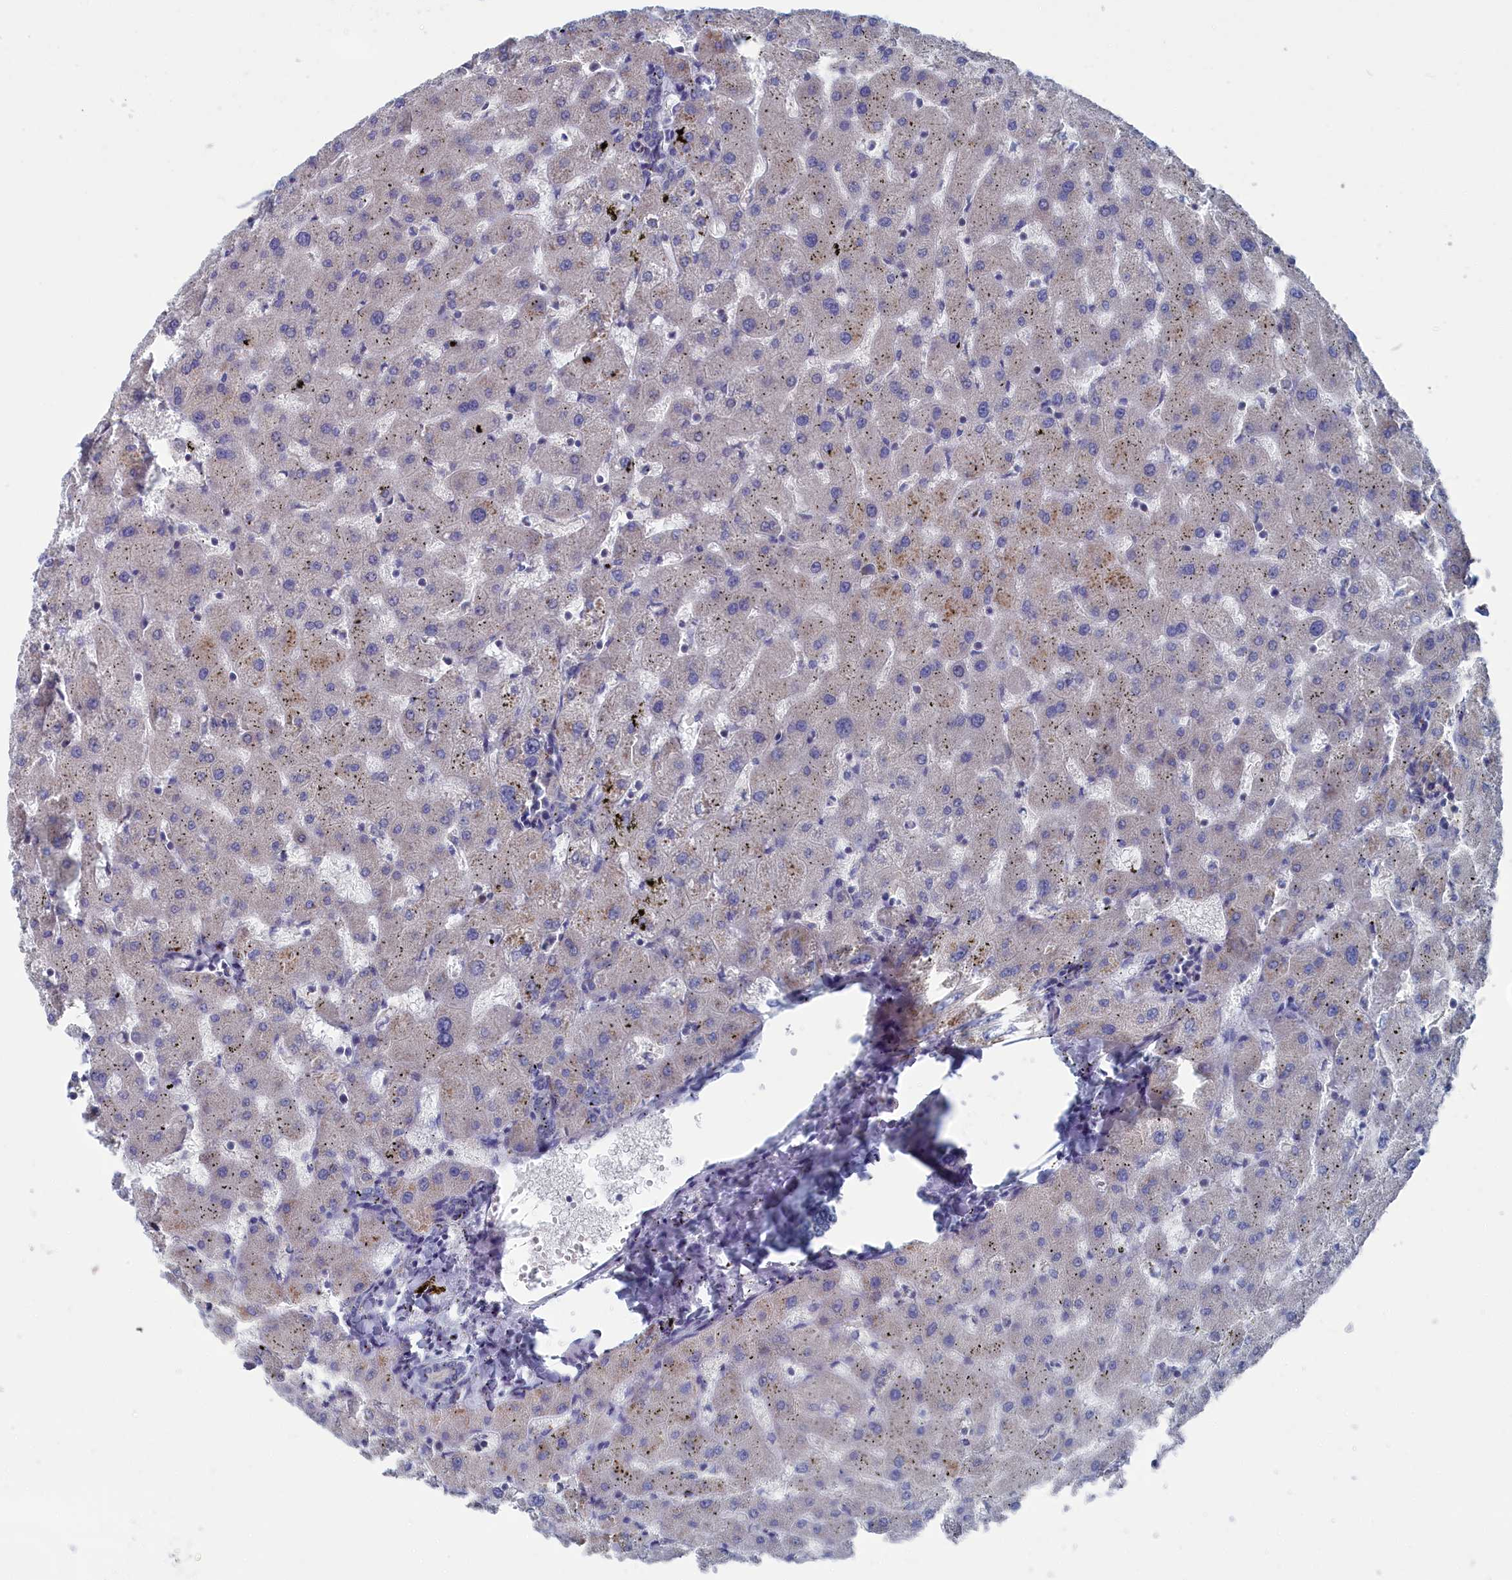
{"staining": {"intensity": "negative", "quantity": "none", "location": "none"}, "tissue": "liver", "cell_type": "Cholangiocytes", "image_type": "normal", "snomed": [{"axis": "morphology", "description": "Normal tissue, NOS"}, {"axis": "topography", "description": "Liver"}], "caption": "High power microscopy image of an IHC micrograph of unremarkable liver, revealing no significant expression in cholangiocytes.", "gene": "CEND1", "patient": {"sex": "female", "age": 63}}